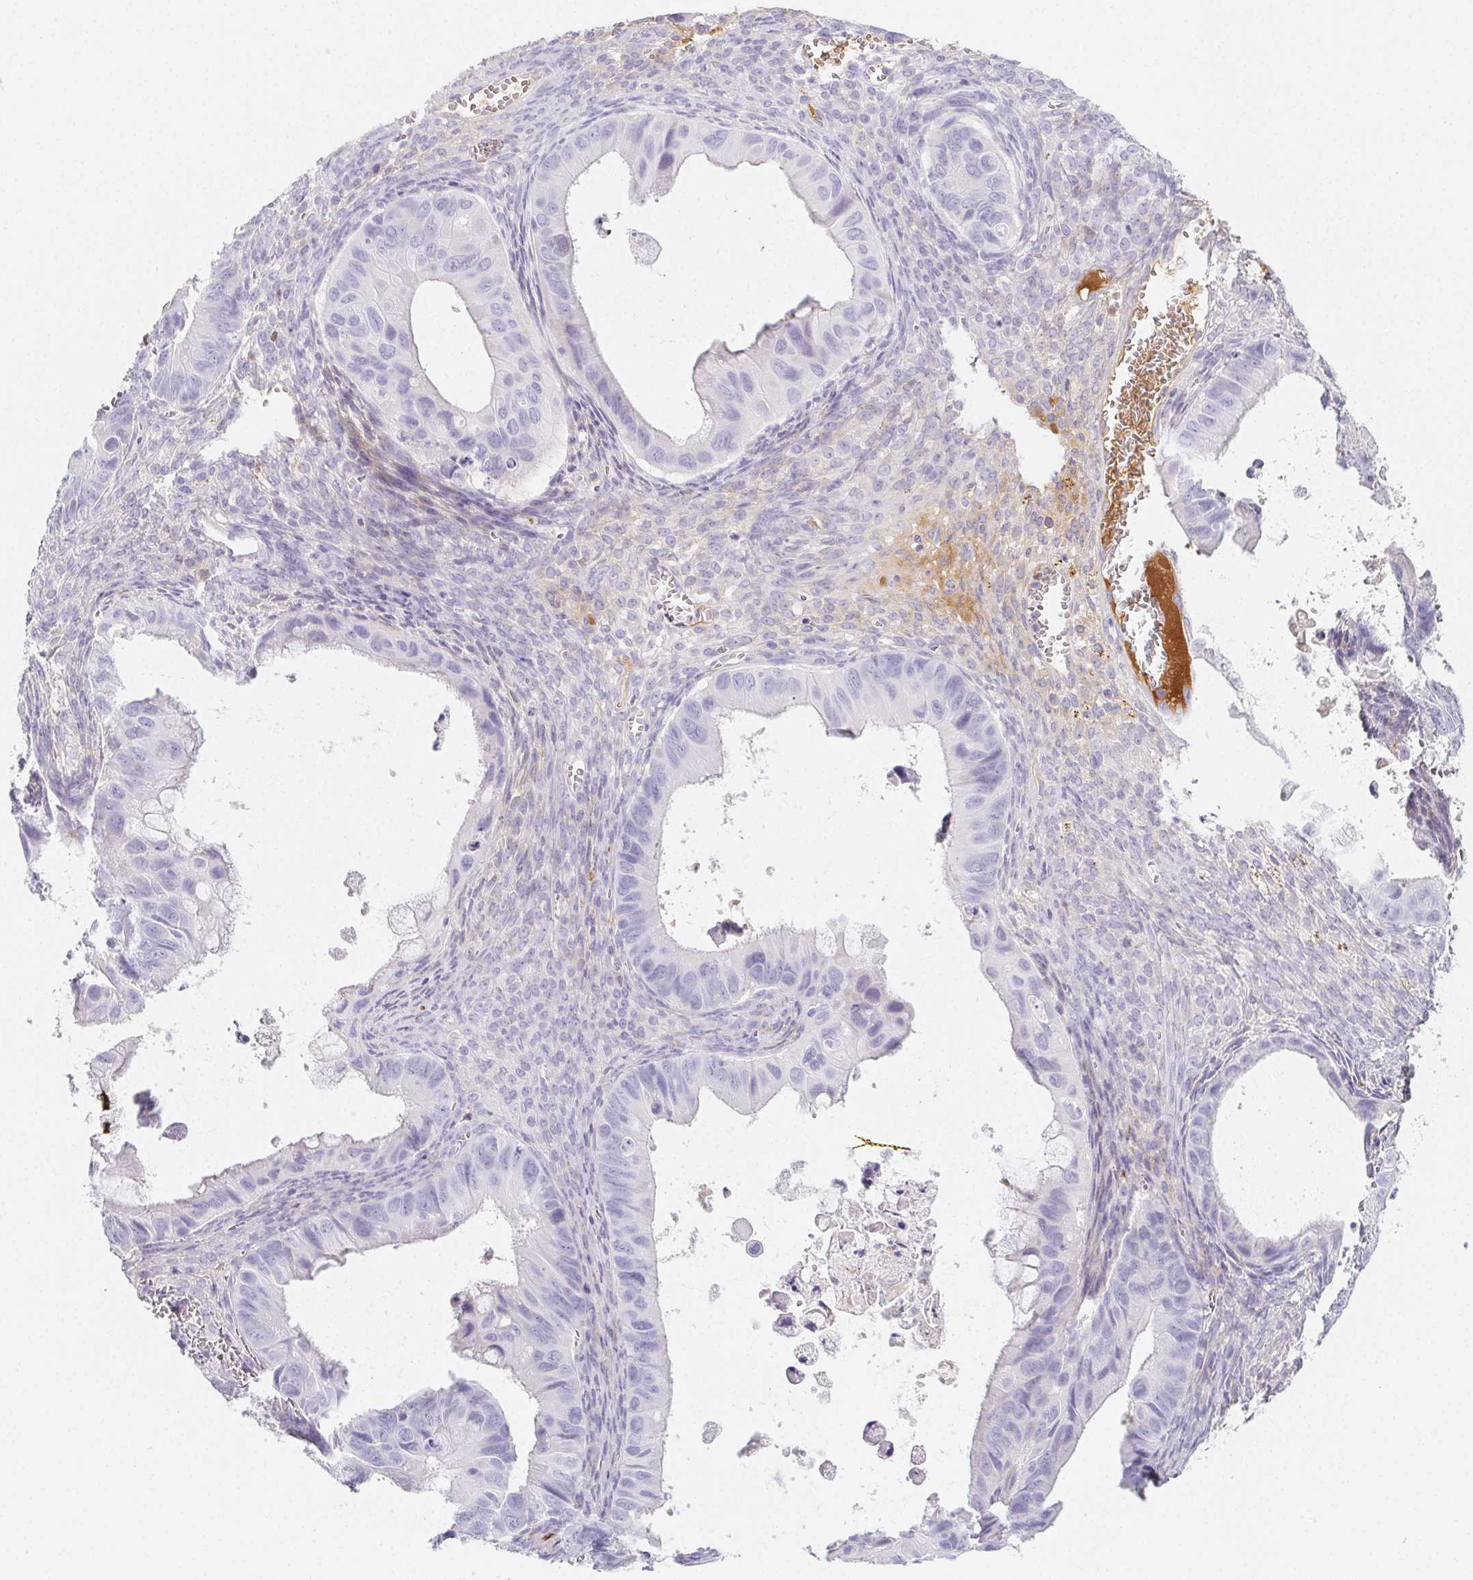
{"staining": {"intensity": "negative", "quantity": "none", "location": "none"}, "tissue": "ovarian cancer", "cell_type": "Tumor cells", "image_type": "cancer", "snomed": [{"axis": "morphology", "description": "Cystadenocarcinoma, mucinous, NOS"}, {"axis": "topography", "description": "Ovary"}], "caption": "This is a micrograph of IHC staining of ovarian cancer (mucinous cystadenocarcinoma), which shows no staining in tumor cells.", "gene": "ITIH2", "patient": {"sex": "female", "age": 64}}